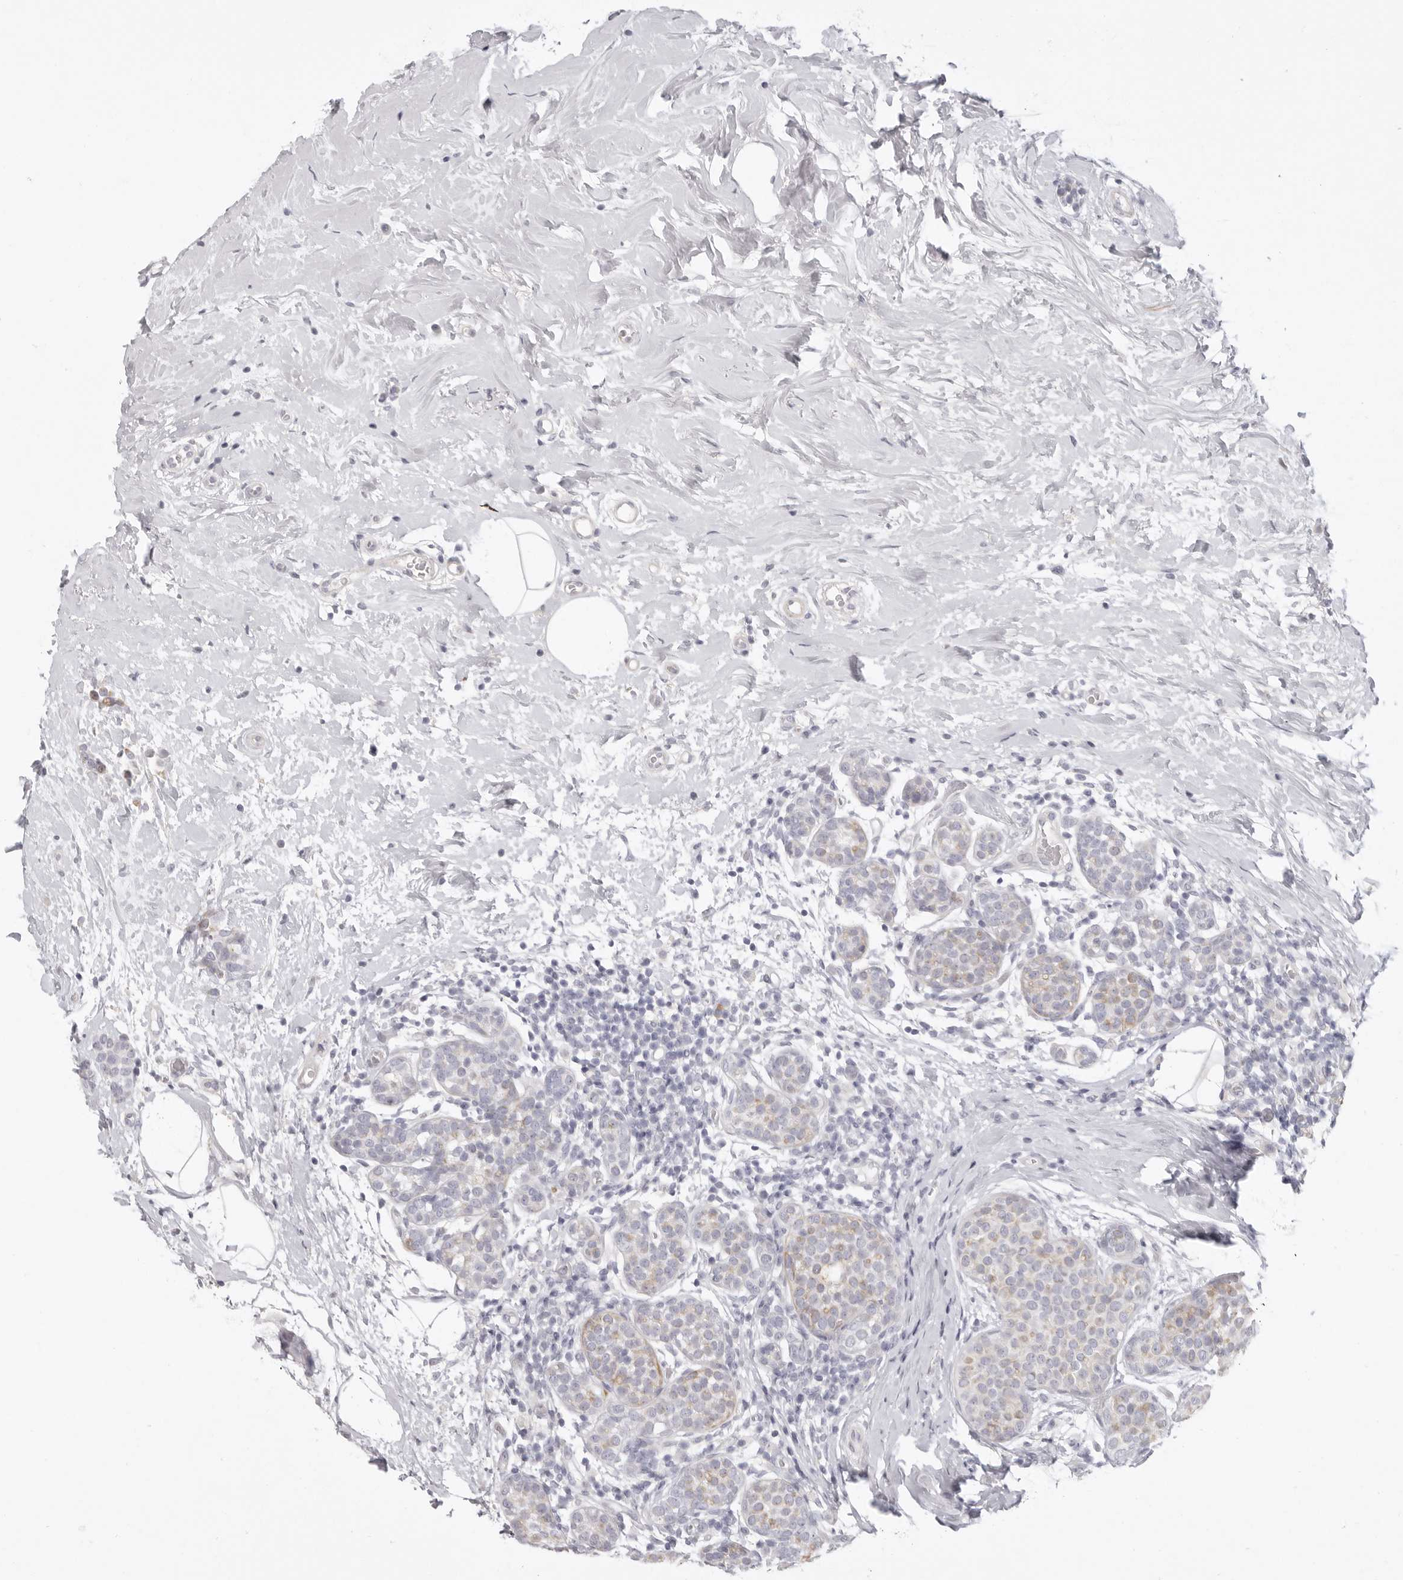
{"staining": {"intensity": "weak", "quantity": "<25%", "location": "cytoplasmic/membranous"}, "tissue": "breast cancer", "cell_type": "Tumor cells", "image_type": "cancer", "snomed": [{"axis": "morphology", "description": "Lobular carcinoma, in situ"}, {"axis": "morphology", "description": "Lobular carcinoma"}, {"axis": "topography", "description": "Breast"}], "caption": "The image shows no significant positivity in tumor cells of lobular carcinoma (breast). Nuclei are stained in blue.", "gene": "RXFP1", "patient": {"sex": "female", "age": 41}}